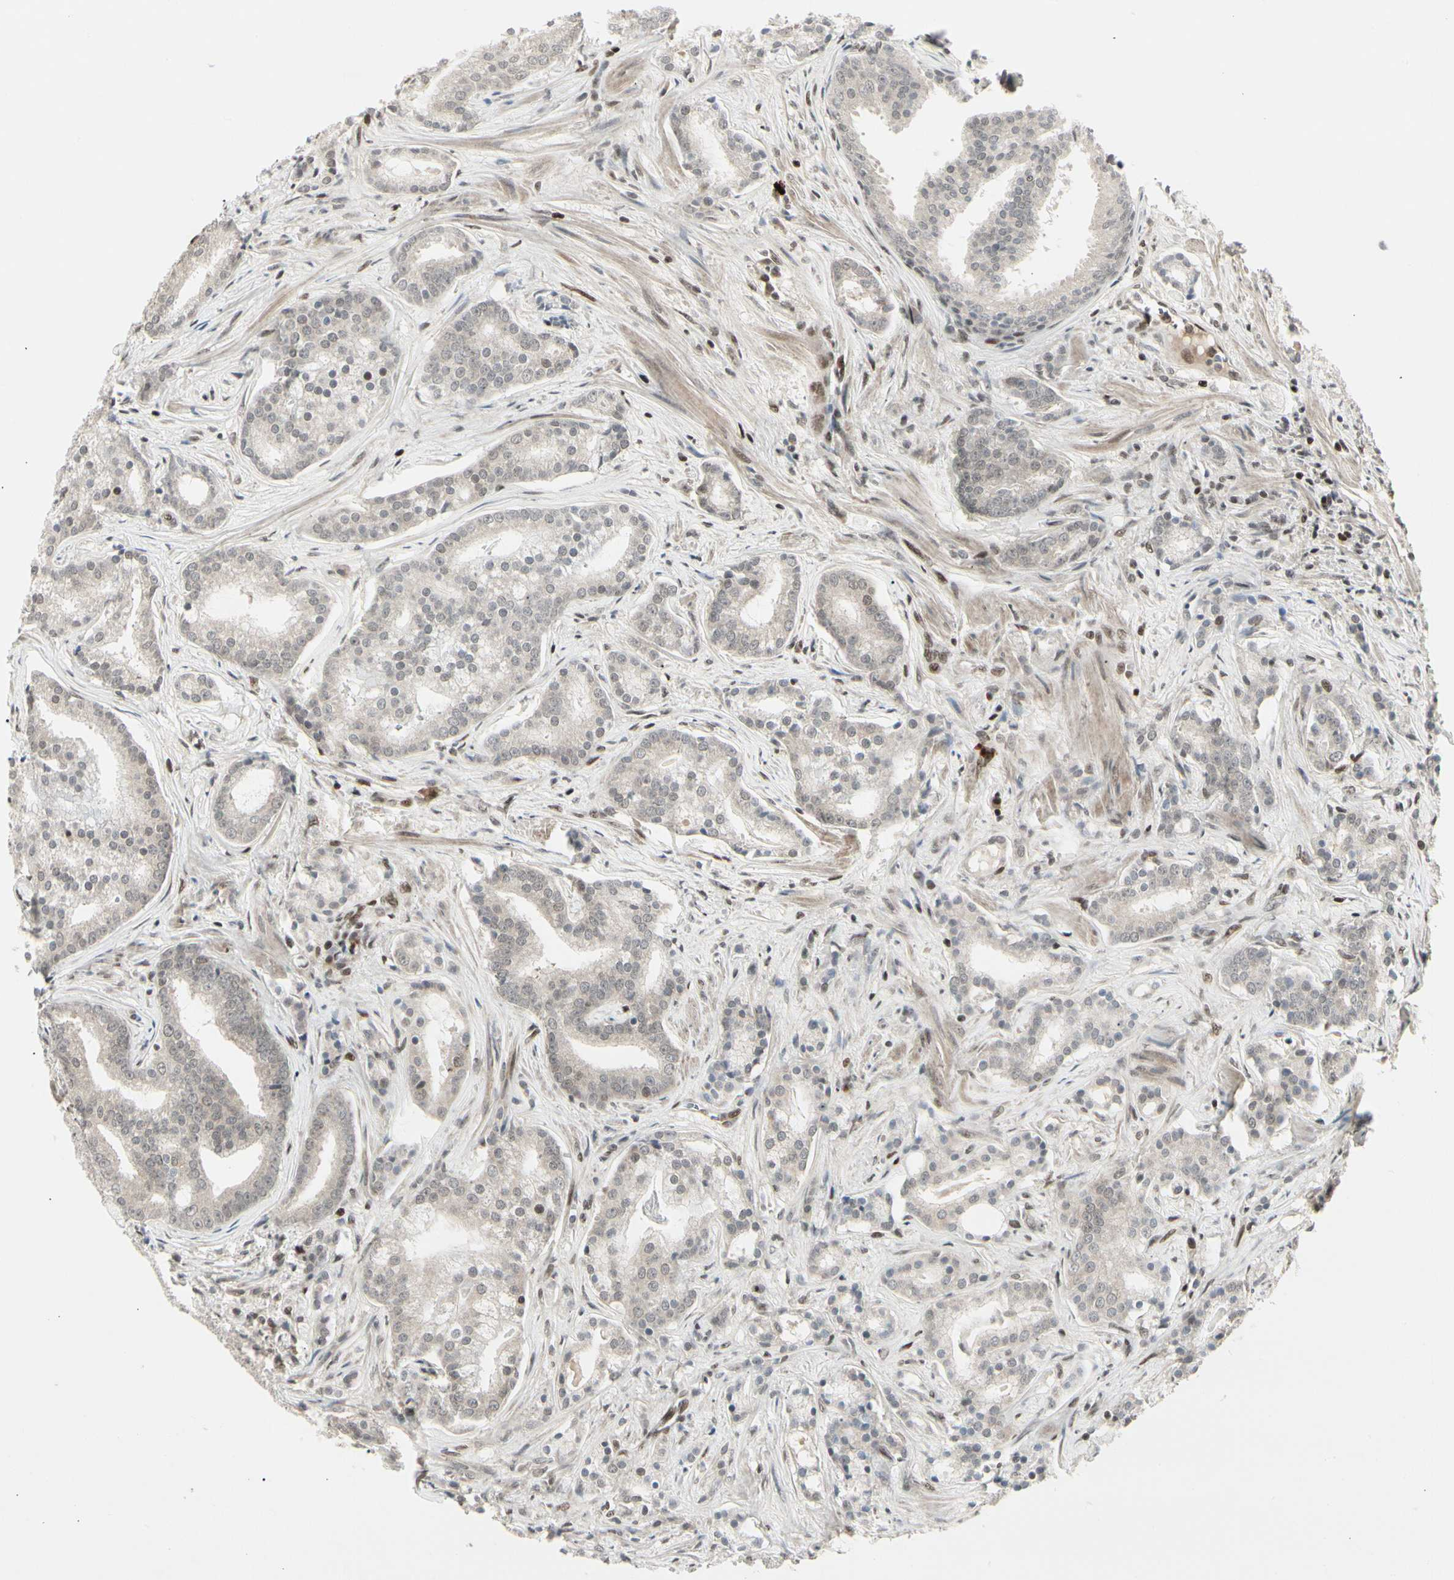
{"staining": {"intensity": "negative", "quantity": "none", "location": "none"}, "tissue": "prostate cancer", "cell_type": "Tumor cells", "image_type": "cancer", "snomed": [{"axis": "morphology", "description": "Adenocarcinoma, Low grade"}, {"axis": "topography", "description": "Prostate"}], "caption": "Human prostate cancer (adenocarcinoma (low-grade)) stained for a protein using IHC demonstrates no positivity in tumor cells.", "gene": "FOXJ2", "patient": {"sex": "male", "age": 58}}